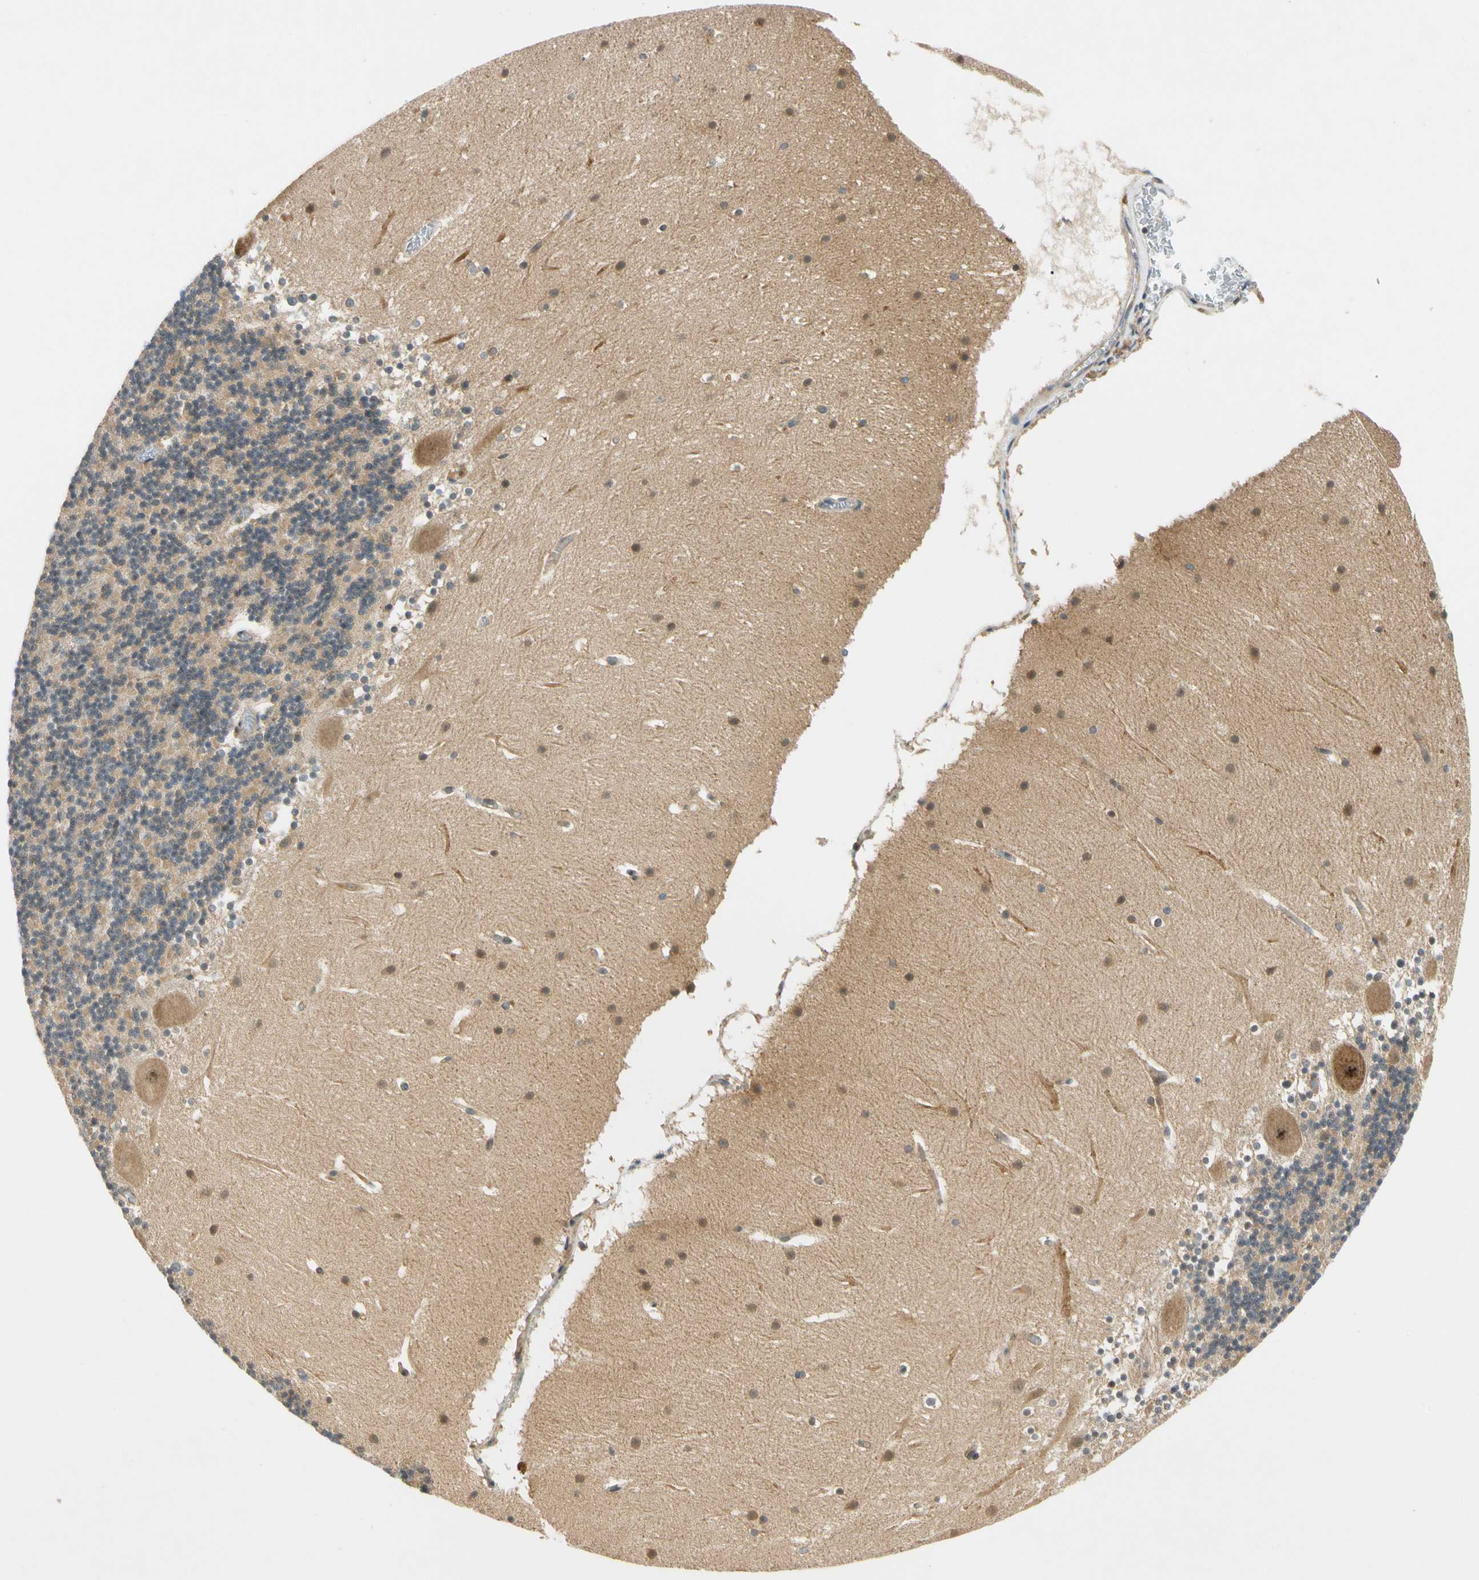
{"staining": {"intensity": "moderate", "quantity": "<25%", "location": "cytoplasmic/membranous"}, "tissue": "cerebellum", "cell_type": "Cells in granular layer", "image_type": "normal", "snomed": [{"axis": "morphology", "description": "Normal tissue, NOS"}, {"axis": "topography", "description": "Cerebellum"}], "caption": "High-power microscopy captured an IHC micrograph of benign cerebellum, revealing moderate cytoplasmic/membranous expression in about <25% of cells in granular layer.", "gene": "GATD1", "patient": {"sex": "female", "age": 19}}